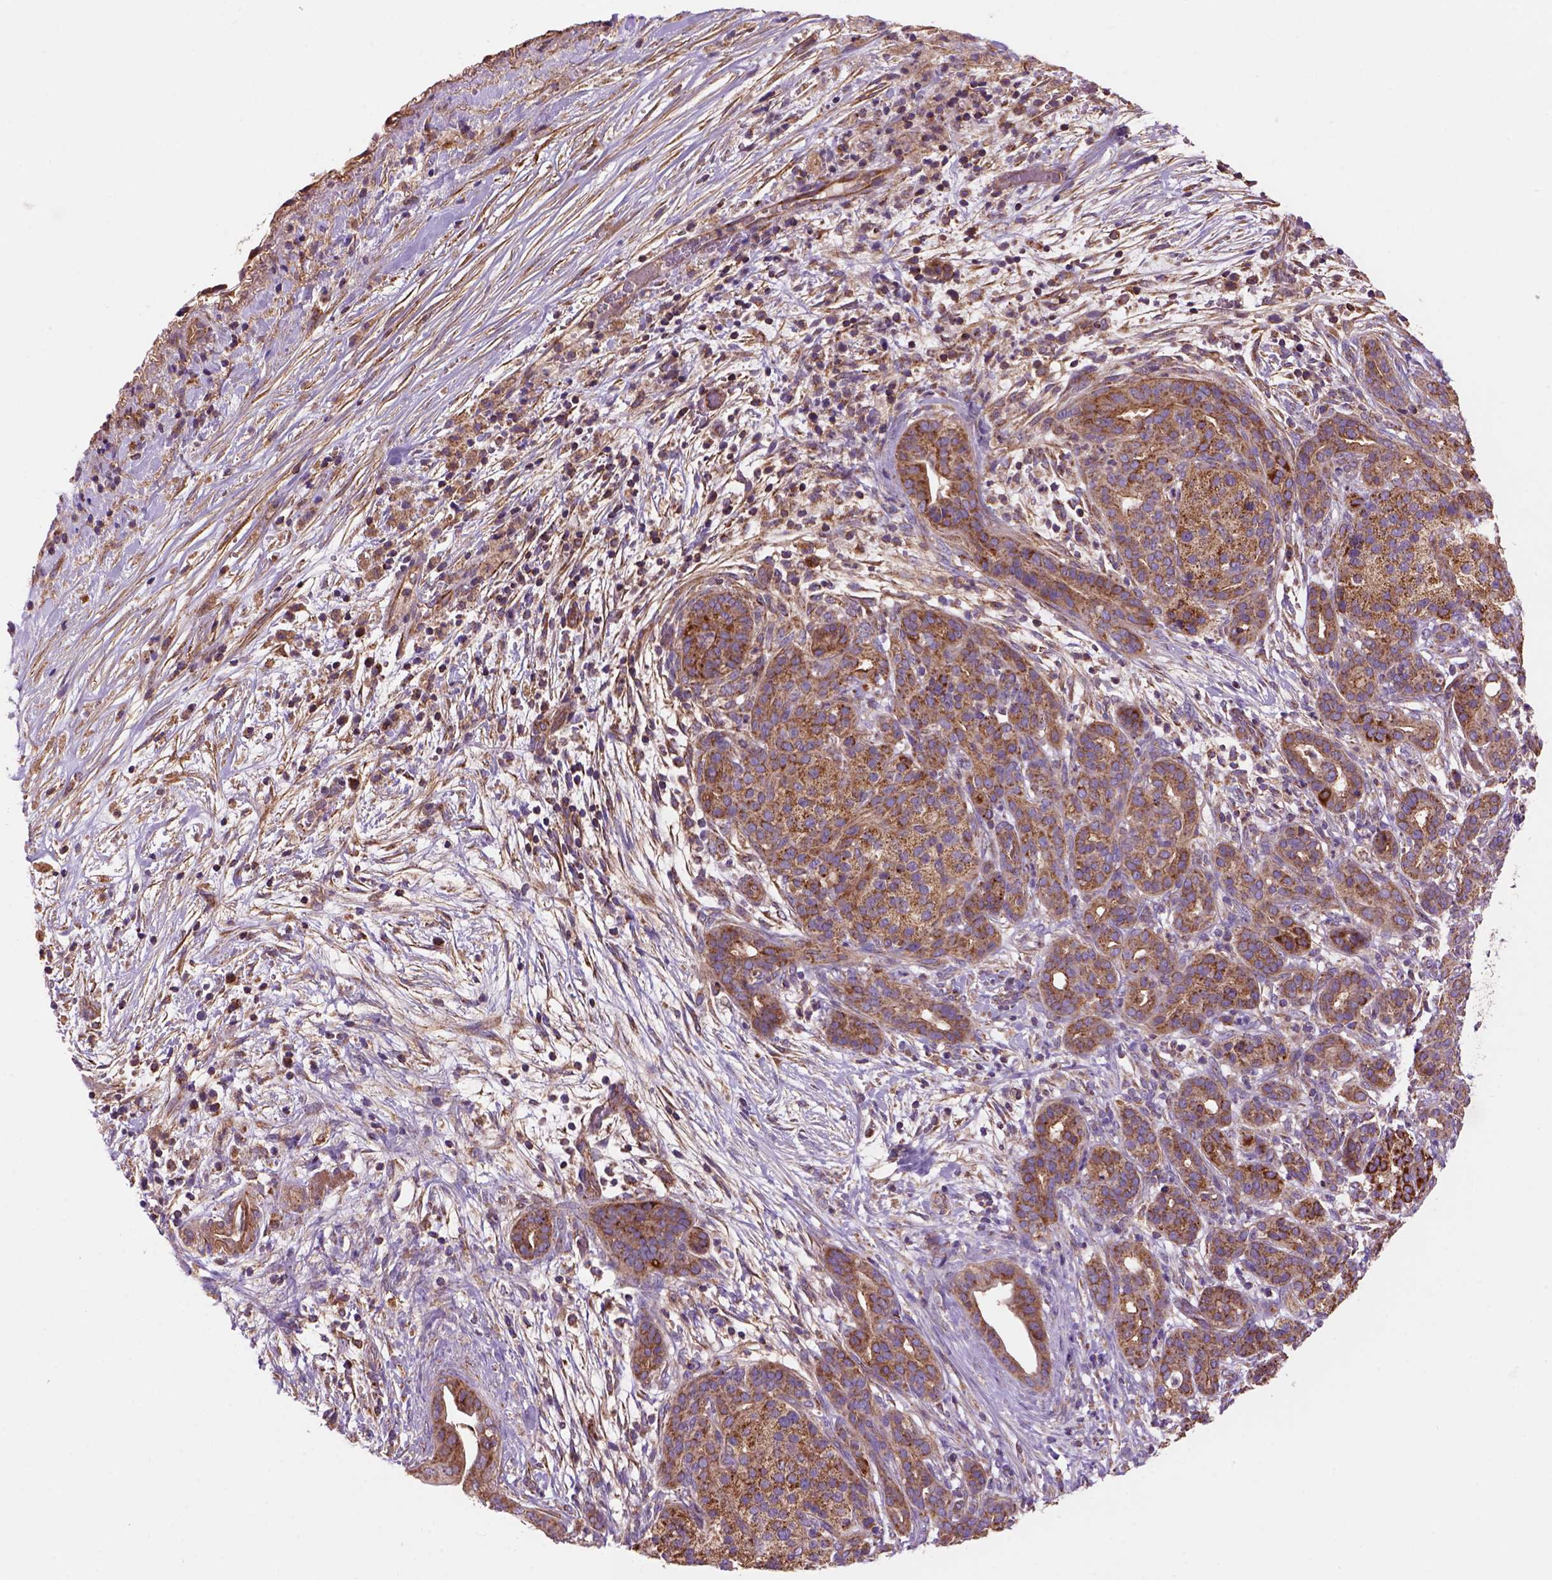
{"staining": {"intensity": "strong", "quantity": "<25%", "location": "cytoplasmic/membranous"}, "tissue": "pancreatic cancer", "cell_type": "Tumor cells", "image_type": "cancer", "snomed": [{"axis": "morphology", "description": "Adenocarcinoma, NOS"}, {"axis": "topography", "description": "Pancreas"}], "caption": "Tumor cells display medium levels of strong cytoplasmic/membranous staining in about <25% of cells in human pancreatic adenocarcinoma.", "gene": "WARS2", "patient": {"sex": "male", "age": 44}}